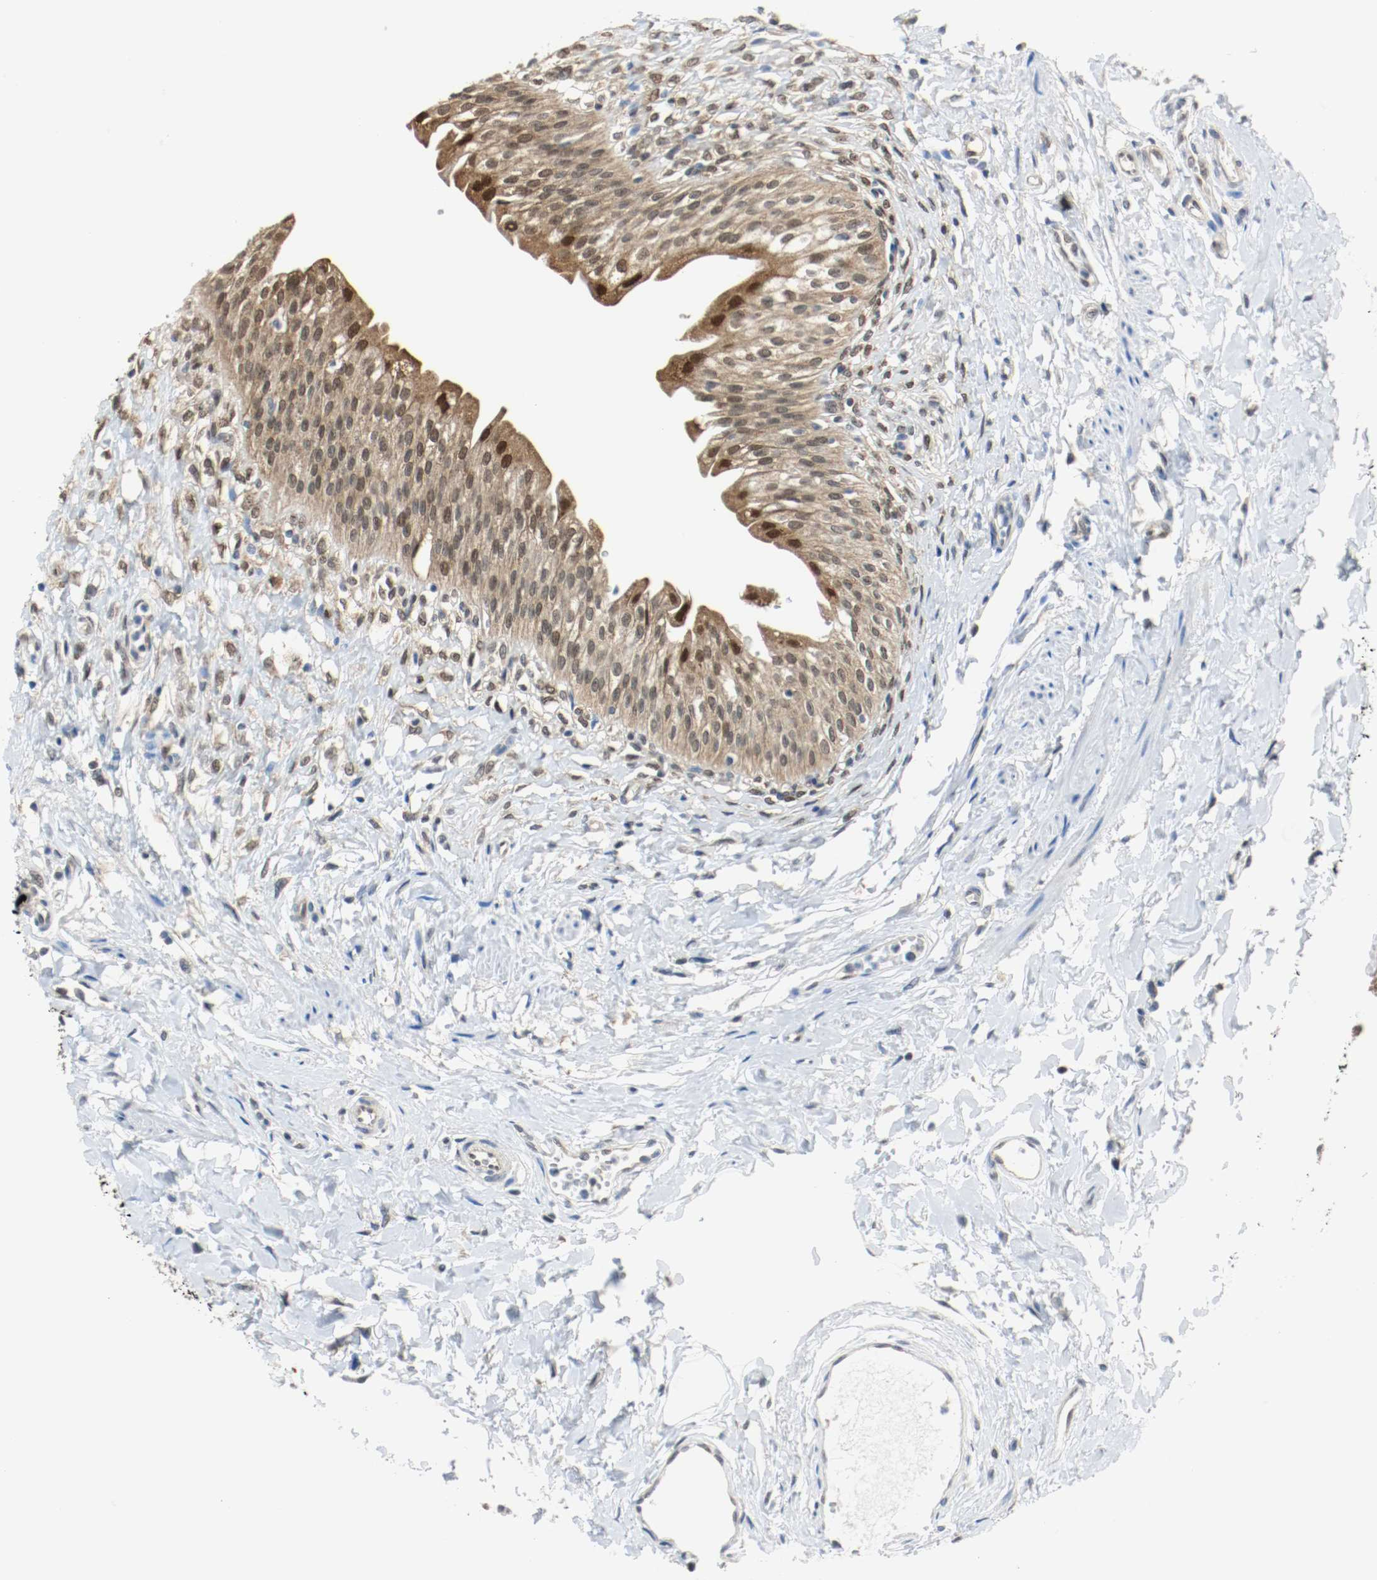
{"staining": {"intensity": "moderate", "quantity": ">75%", "location": "cytoplasmic/membranous,nuclear"}, "tissue": "urinary bladder", "cell_type": "Urothelial cells", "image_type": "normal", "snomed": [{"axis": "morphology", "description": "Normal tissue, NOS"}, {"axis": "topography", "description": "Urinary bladder"}], "caption": "Immunohistochemistry (IHC) micrograph of normal urinary bladder: human urinary bladder stained using immunohistochemistry reveals medium levels of moderate protein expression localized specifically in the cytoplasmic/membranous,nuclear of urothelial cells, appearing as a cytoplasmic/membranous,nuclear brown color.", "gene": "PPME1", "patient": {"sex": "female", "age": 80}}